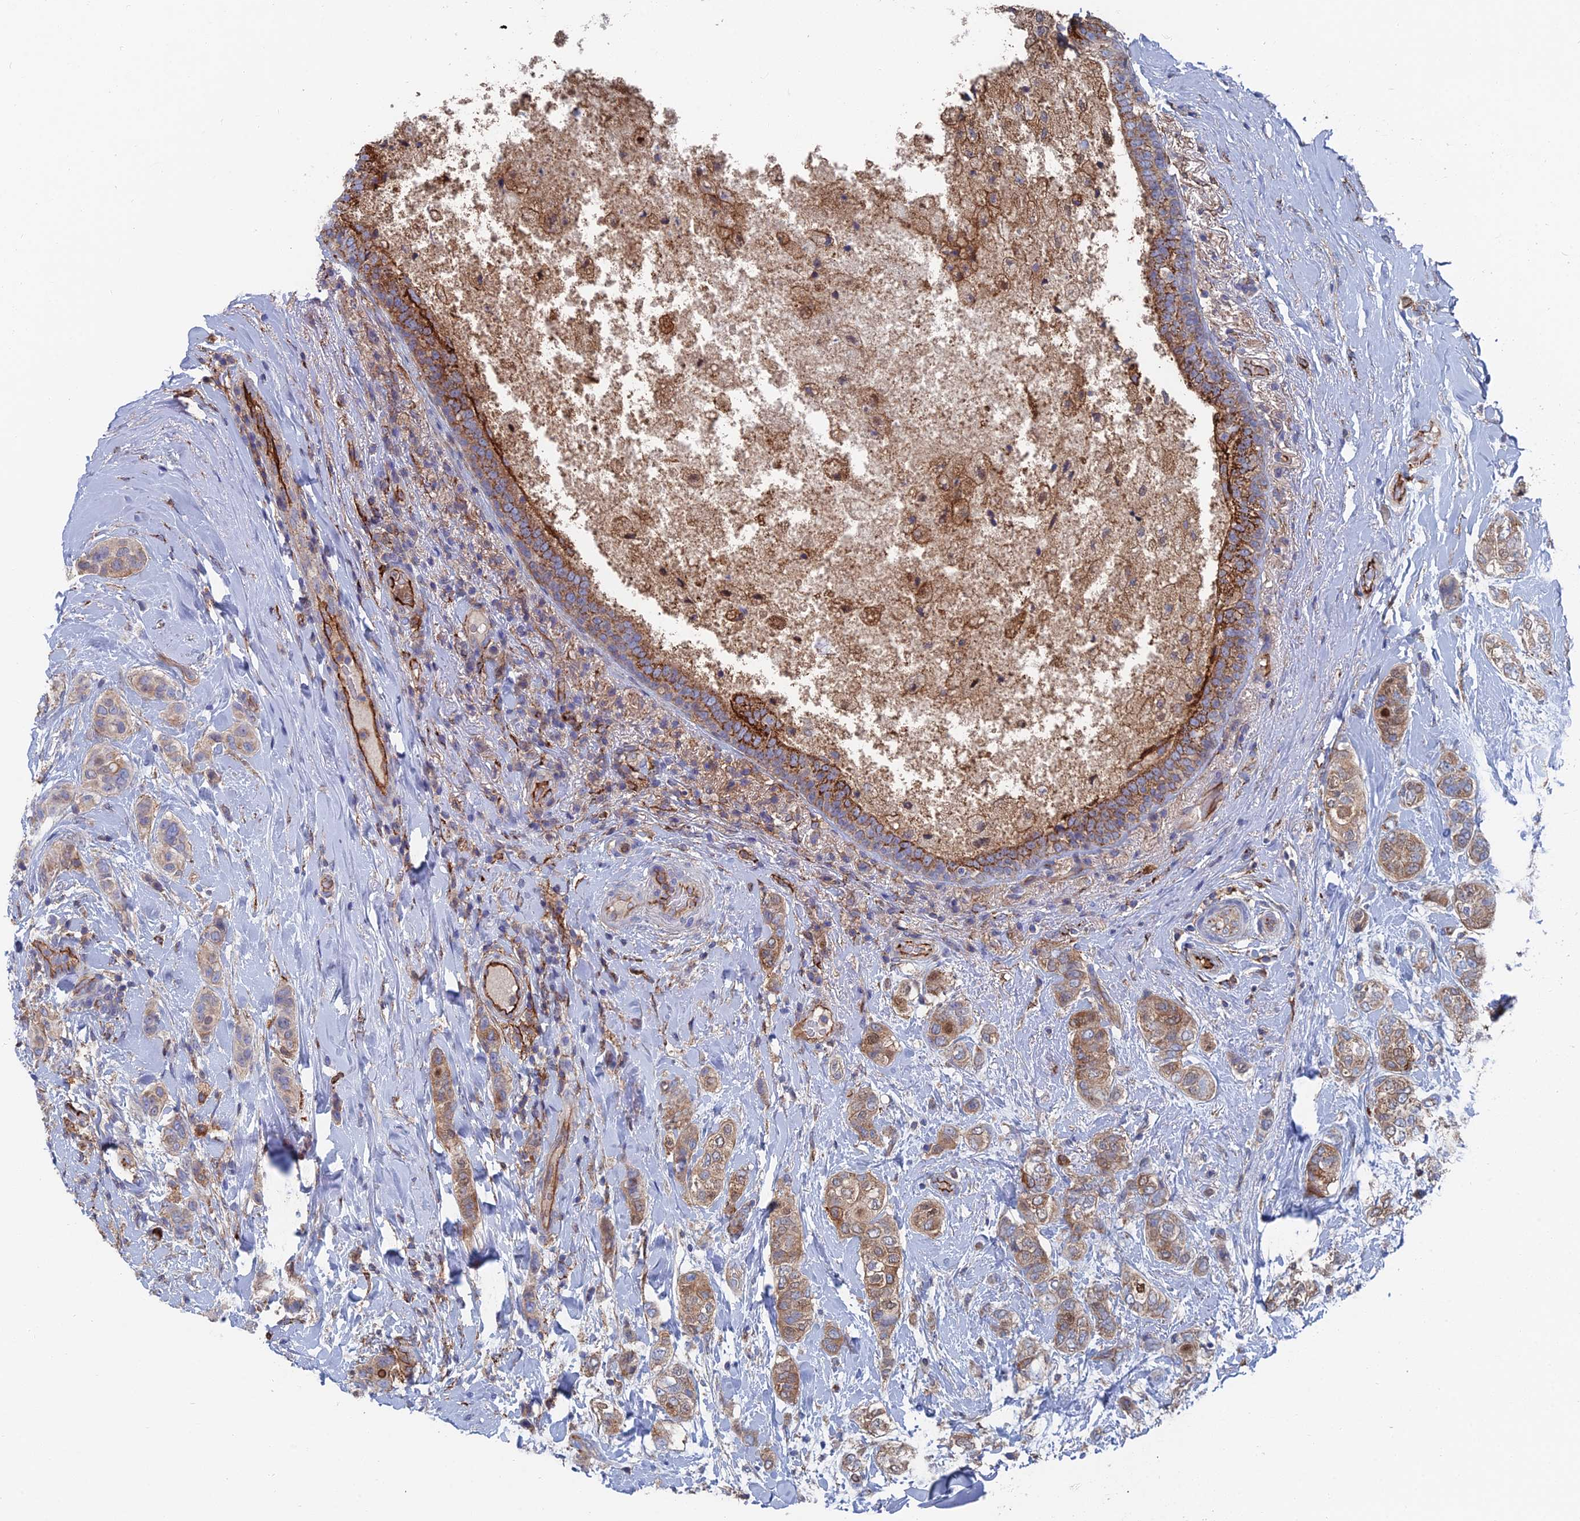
{"staining": {"intensity": "moderate", "quantity": "25%-75%", "location": "cytoplasmic/membranous"}, "tissue": "breast cancer", "cell_type": "Tumor cells", "image_type": "cancer", "snomed": [{"axis": "morphology", "description": "Lobular carcinoma"}, {"axis": "topography", "description": "Breast"}], "caption": "High-power microscopy captured an immunohistochemistry image of breast cancer, revealing moderate cytoplasmic/membranous positivity in approximately 25%-75% of tumor cells.", "gene": "SNX11", "patient": {"sex": "female", "age": 51}}